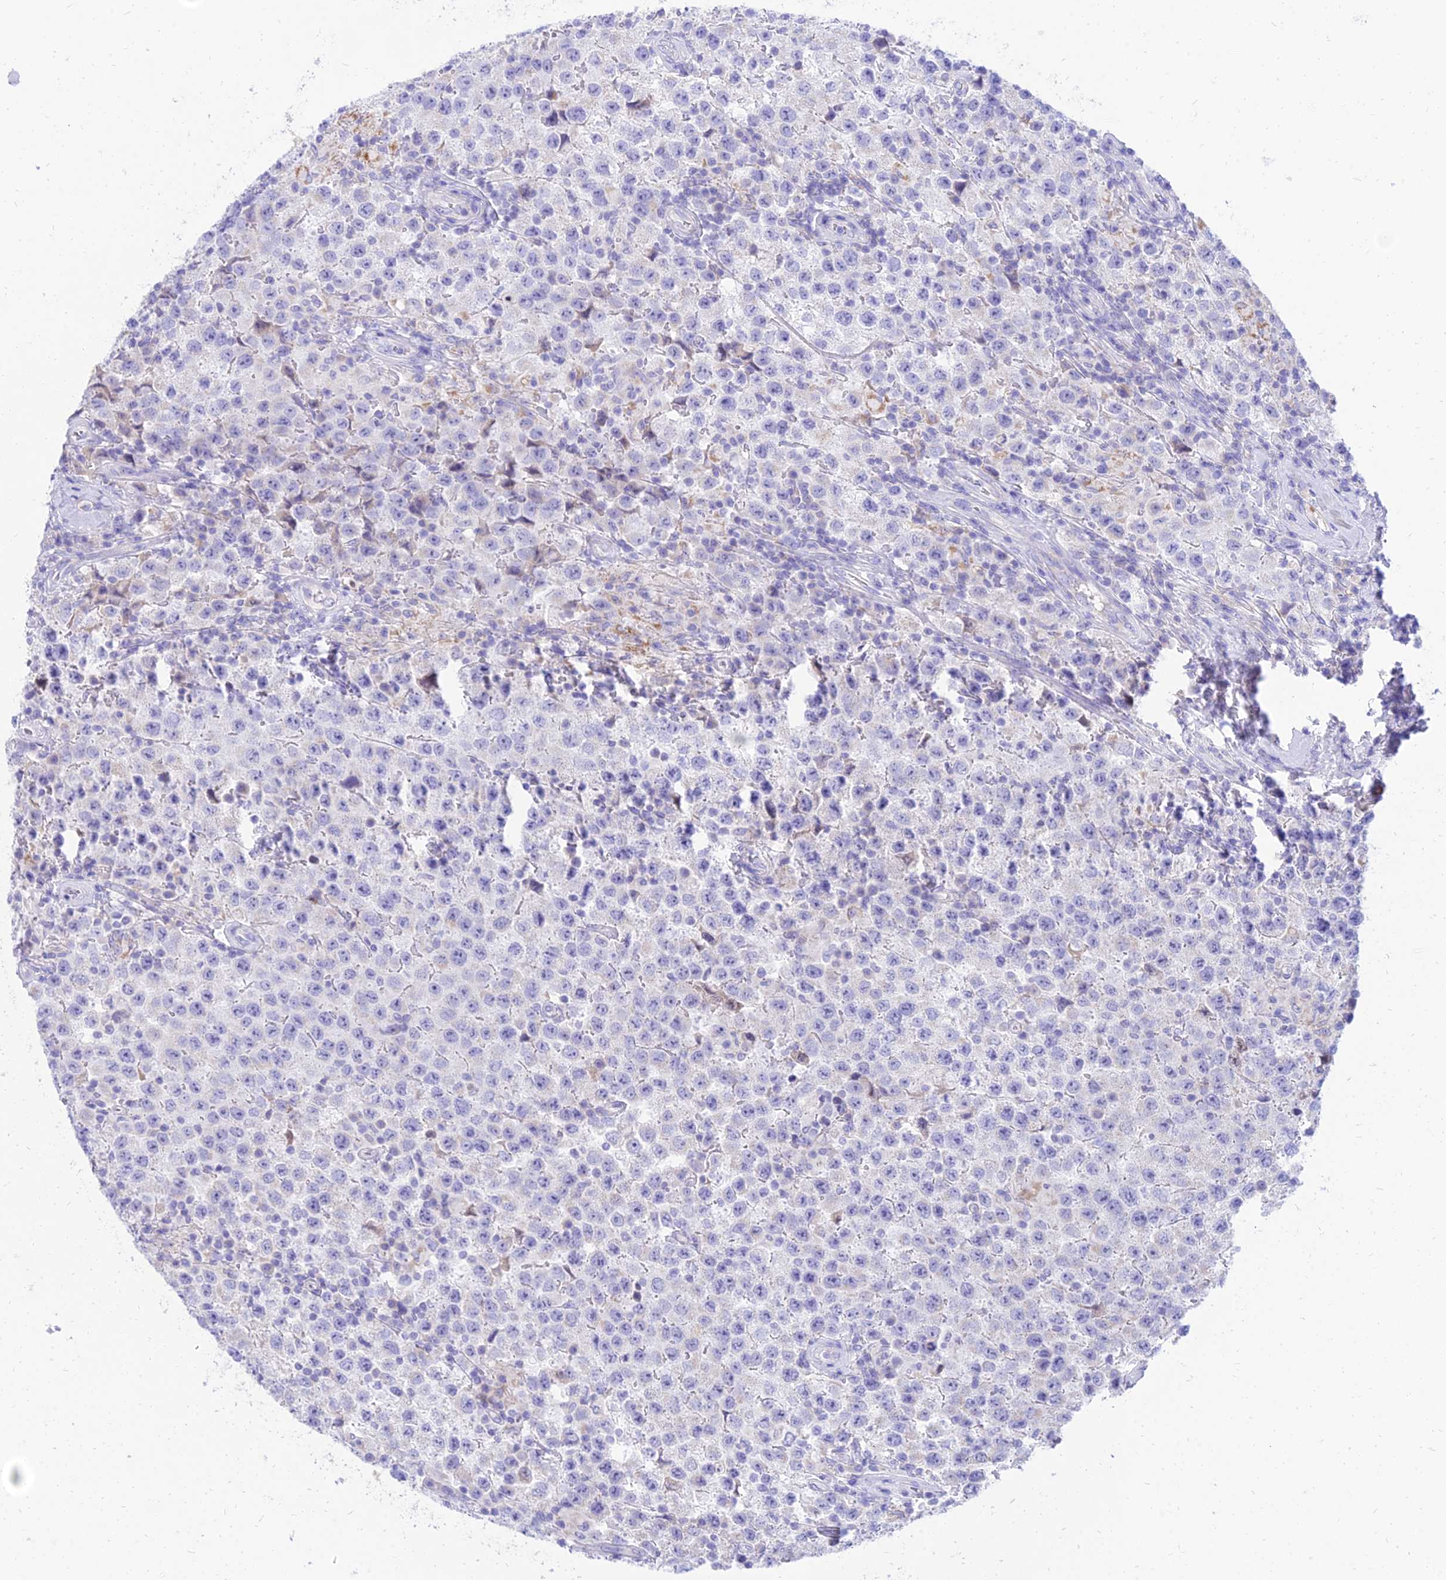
{"staining": {"intensity": "negative", "quantity": "none", "location": "none"}, "tissue": "testis cancer", "cell_type": "Tumor cells", "image_type": "cancer", "snomed": [{"axis": "morphology", "description": "Seminoma, NOS"}, {"axis": "morphology", "description": "Carcinoma, Embryonal, NOS"}, {"axis": "topography", "description": "Testis"}], "caption": "Tumor cells are negative for brown protein staining in testis embryonal carcinoma. (DAB immunohistochemistry (IHC), high magnification).", "gene": "PKN3", "patient": {"sex": "male", "age": 41}}